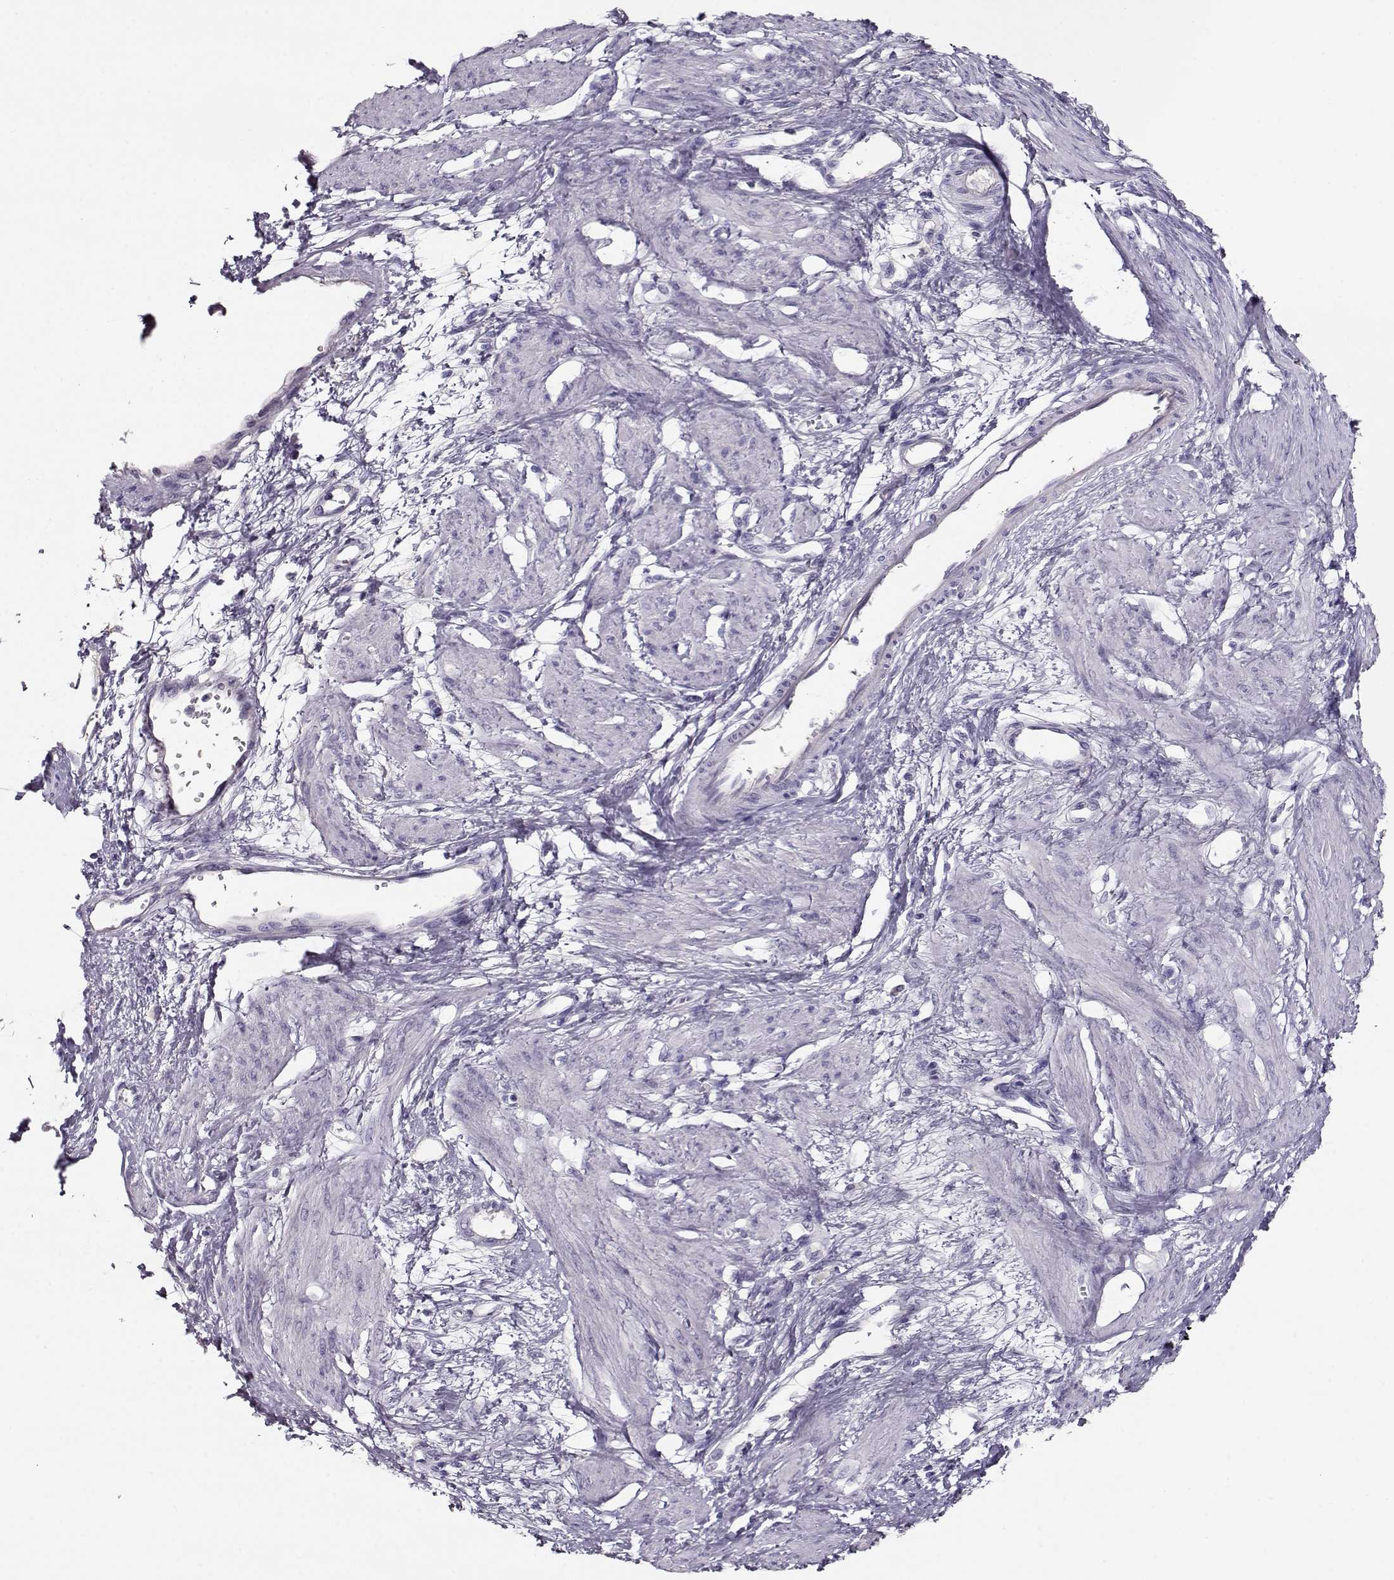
{"staining": {"intensity": "negative", "quantity": "none", "location": "none"}, "tissue": "smooth muscle", "cell_type": "Smooth muscle cells", "image_type": "normal", "snomed": [{"axis": "morphology", "description": "Normal tissue, NOS"}, {"axis": "topography", "description": "Smooth muscle"}, {"axis": "topography", "description": "Uterus"}], "caption": "This is a image of immunohistochemistry staining of normal smooth muscle, which shows no expression in smooth muscle cells.", "gene": "NDRG4", "patient": {"sex": "female", "age": 39}}